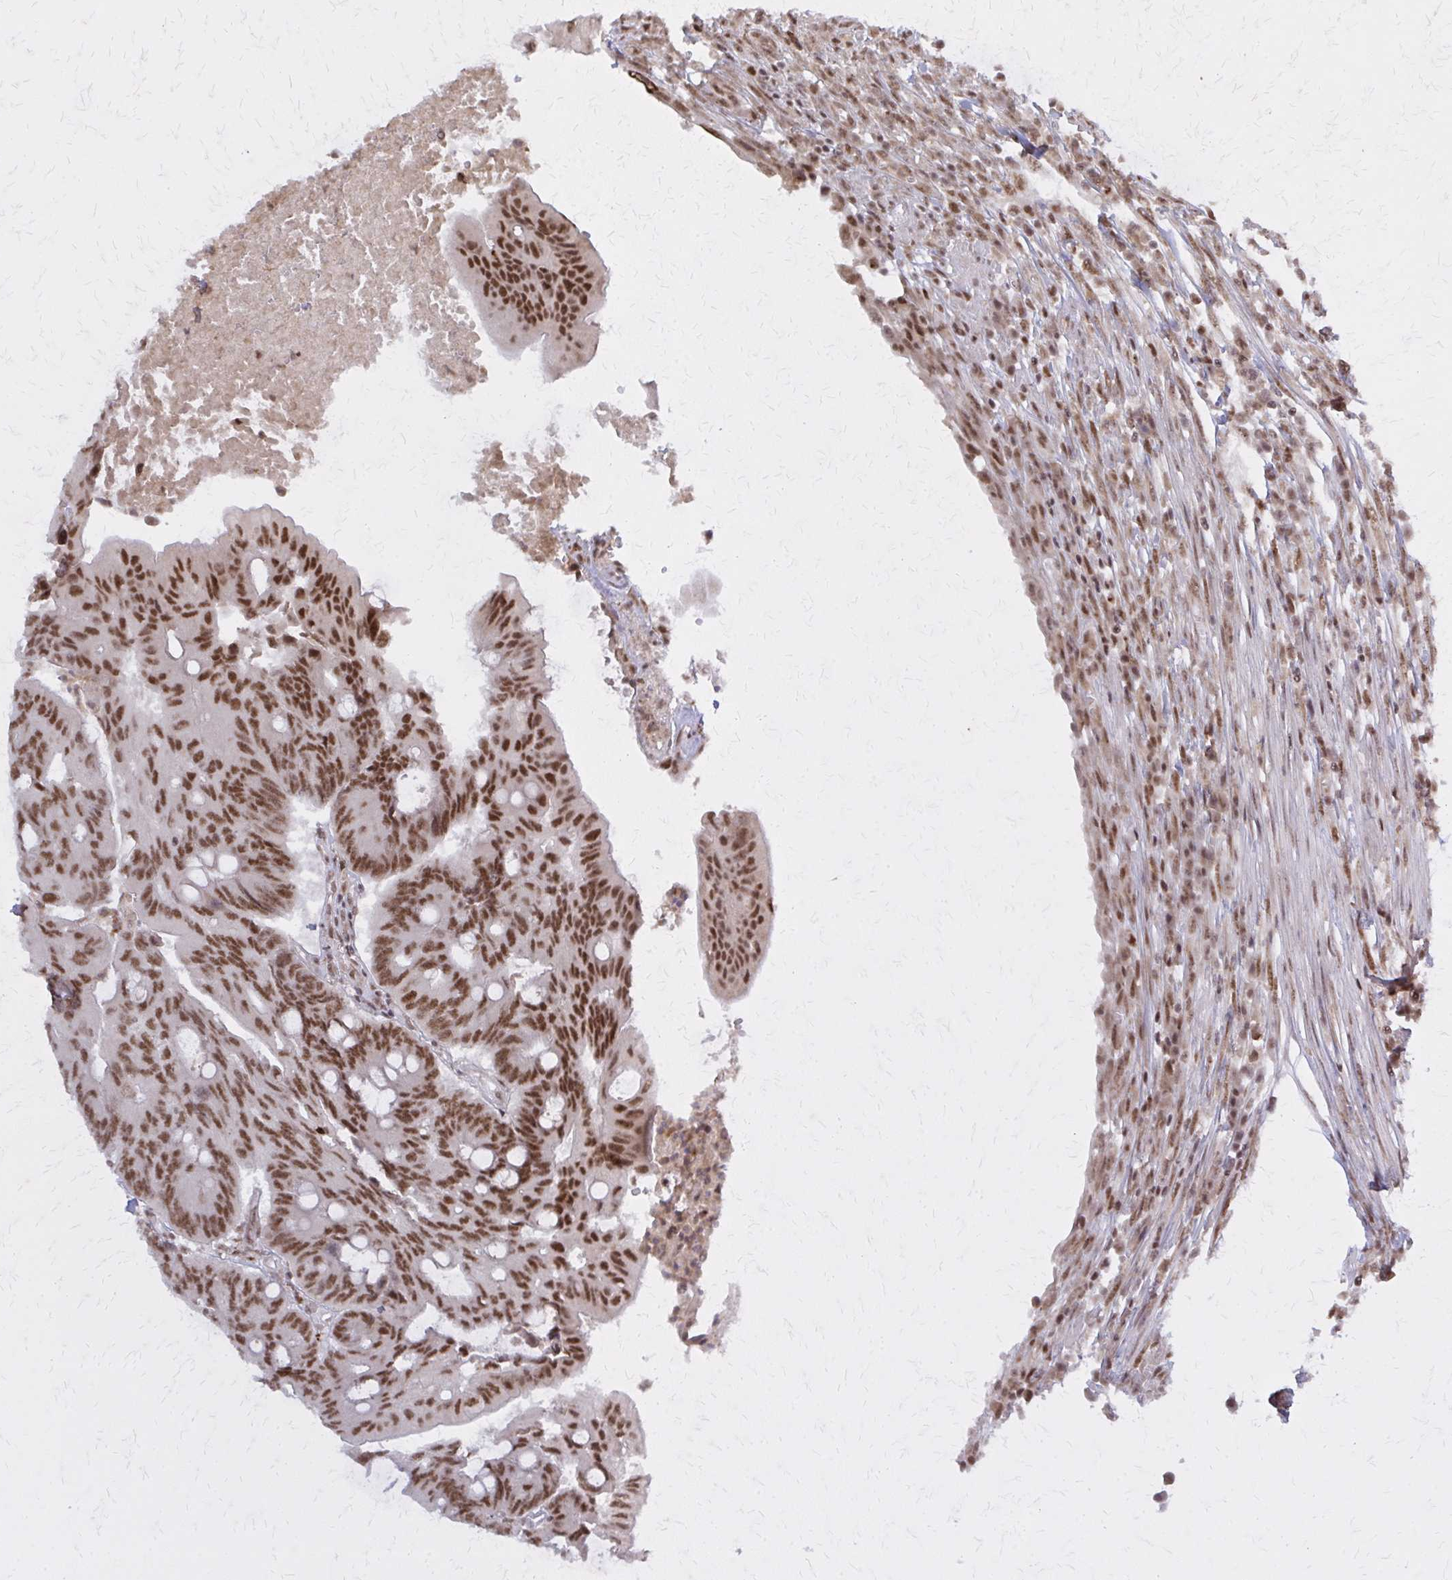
{"staining": {"intensity": "moderate", "quantity": ">75%", "location": "nuclear"}, "tissue": "colorectal cancer", "cell_type": "Tumor cells", "image_type": "cancer", "snomed": [{"axis": "morphology", "description": "Adenocarcinoma, NOS"}, {"axis": "topography", "description": "Colon"}], "caption": "Protein expression analysis of colorectal cancer (adenocarcinoma) shows moderate nuclear expression in about >75% of tumor cells.", "gene": "HDAC3", "patient": {"sex": "male", "age": 65}}